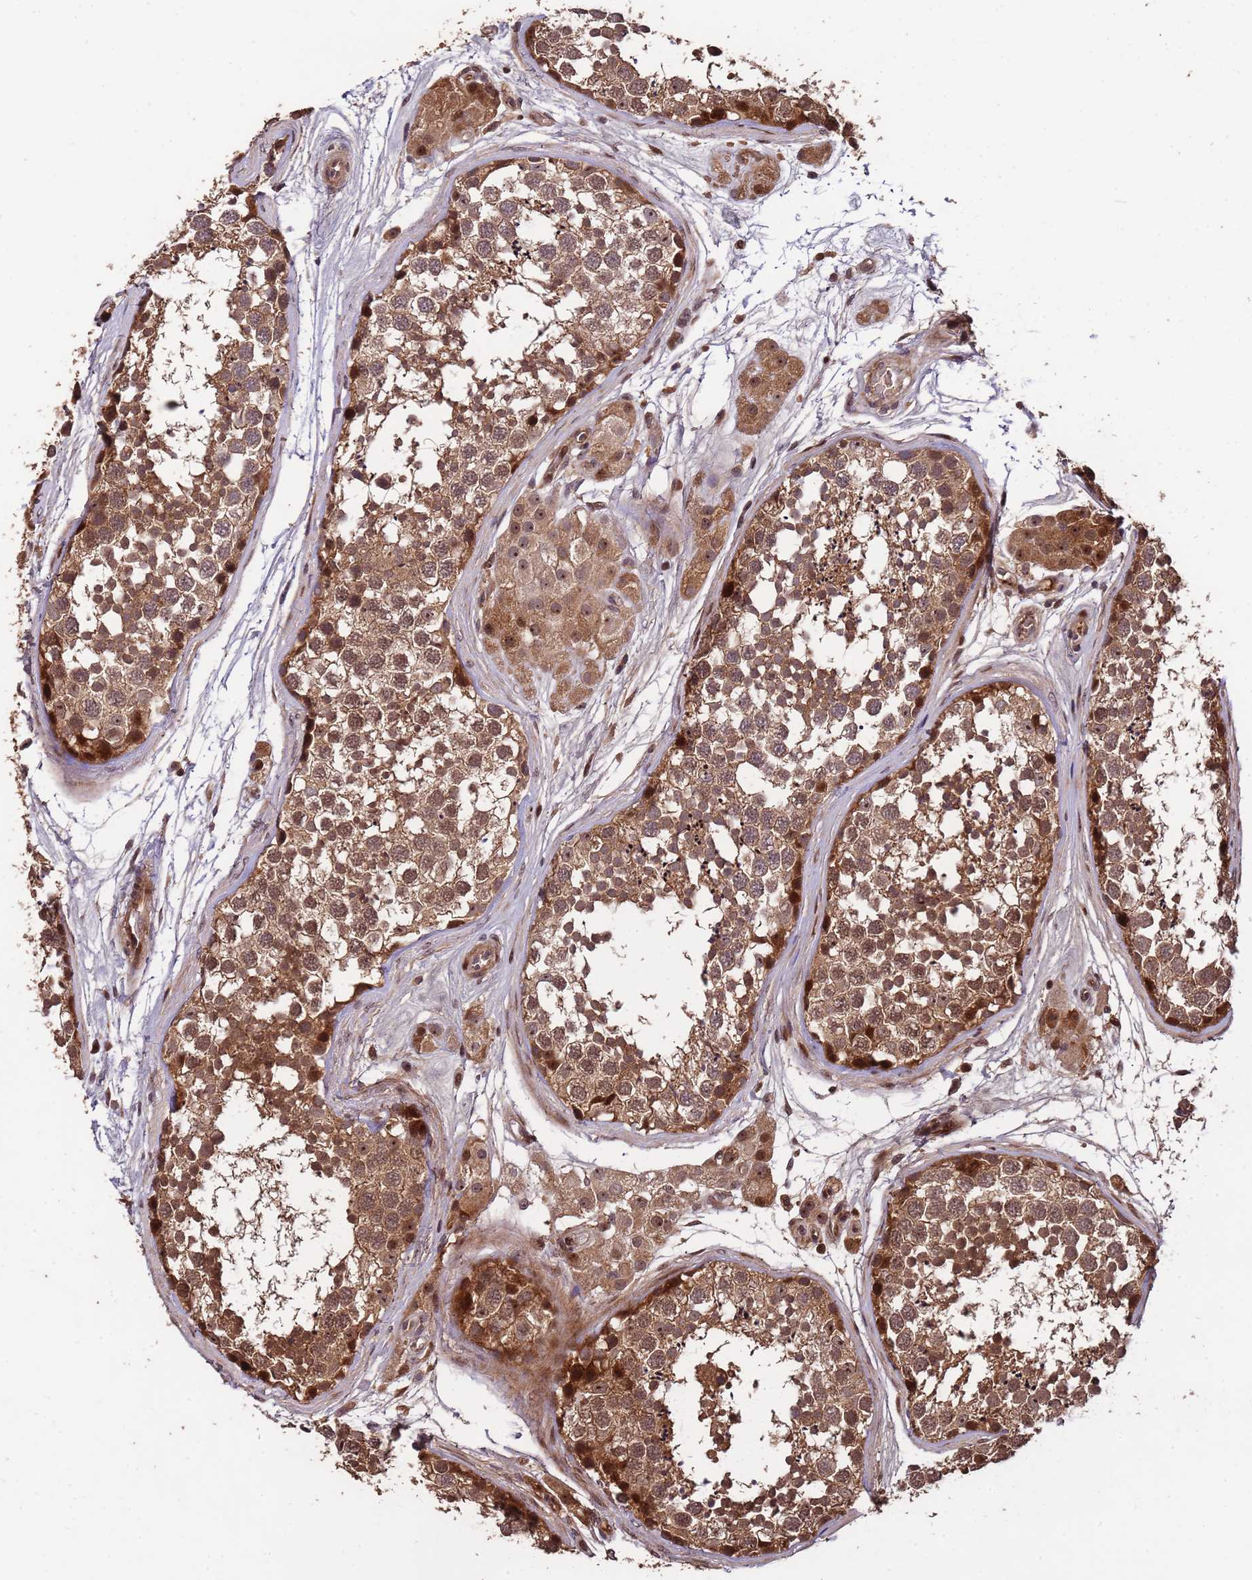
{"staining": {"intensity": "moderate", "quantity": ">75%", "location": "cytoplasmic/membranous,nuclear"}, "tissue": "testis", "cell_type": "Cells in seminiferous ducts", "image_type": "normal", "snomed": [{"axis": "morphology", "description": "Normal tissue, NOS"}, {"axis": "topography", "description": "Testis"}], "caption": "Immunohistochemical staining of unremarkable testis displays moderate cytoplasmic/membranous,nuclear protein expression in about >75% of cells in seminiferous ducts. (DAB IHC with brightfield microscopy, high magnification).", "gene": "CCDC184", "patient": {"sex": "male", "age": 56}}